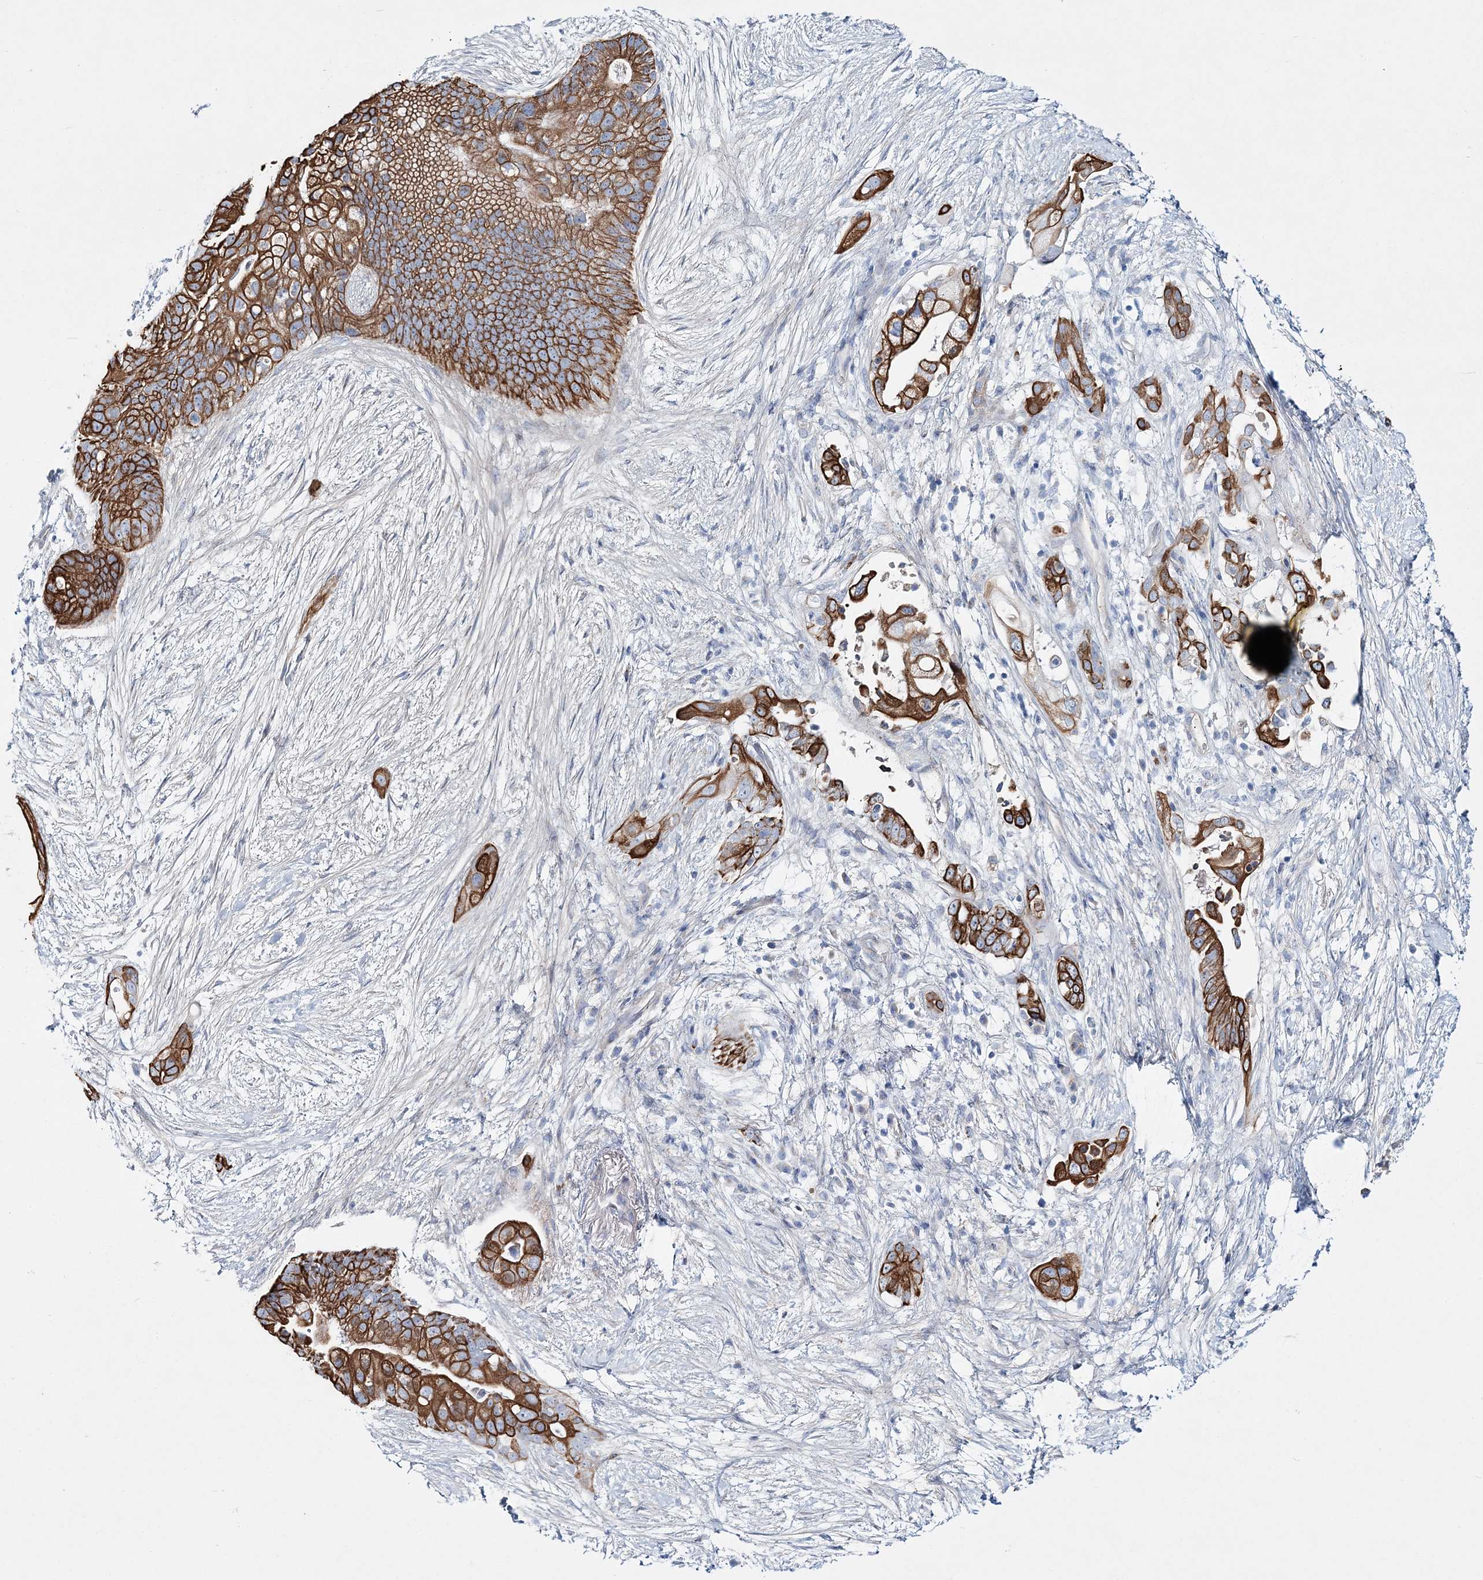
{"staining": {"intensity": "strong", "quantity": ">75%", "location": "cytoplasmic/membranous"}, "tissue": "pancreatic cancer", "cell_type": "Tumor cells", "image_type": "cancer", "snomed": [{"axis": "morphology", "description": "Adenocarcinoma, NOS"}, {"axis": "topography", "description": "Pancreas"}], "caption": "Pancreatic cancer (adenocarcinoma) stained with a protein marker shows strong staining in tumor cells.", "gene": "ADGRL1", "patient": {"sex": "male", "age": 53}}